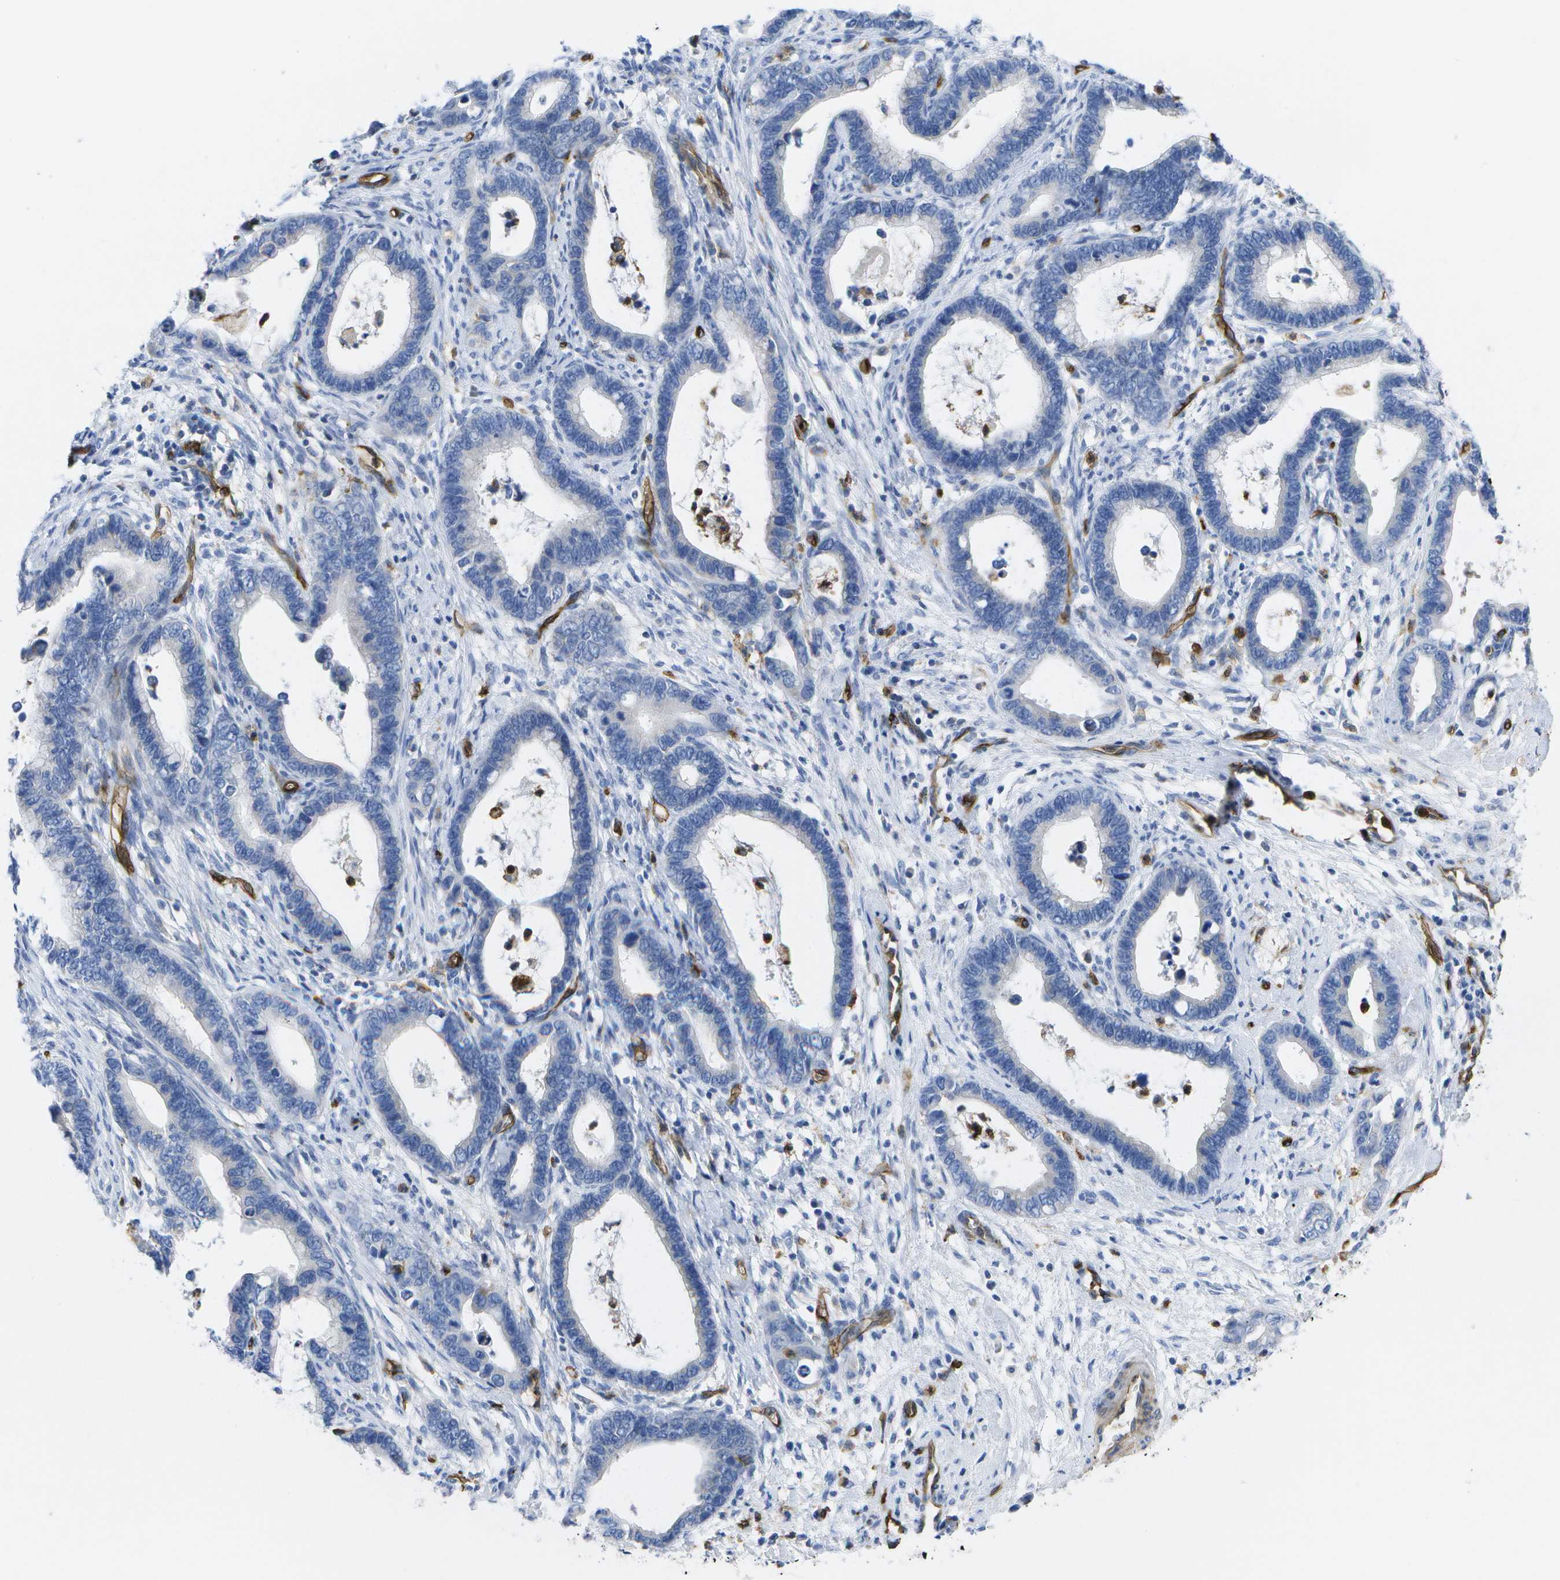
{"staining": {"intensity": "negative", "quantity": "none", "location": "none"}, "tissue": "cervical cancer", "cell_type": "Tumor cells", "image_type": "cancer", "snomed": [{"axis": "morphology", "description": "Adenocarcinoma, NOS"}, {"axis": "topography", "description": "Cervix"}], "caption": "The IHC image has no significant positivity in tumor cells of cervical cancer tissue.", "gene": "DYSF", "patient": {"sex": "female", "age": 44}}